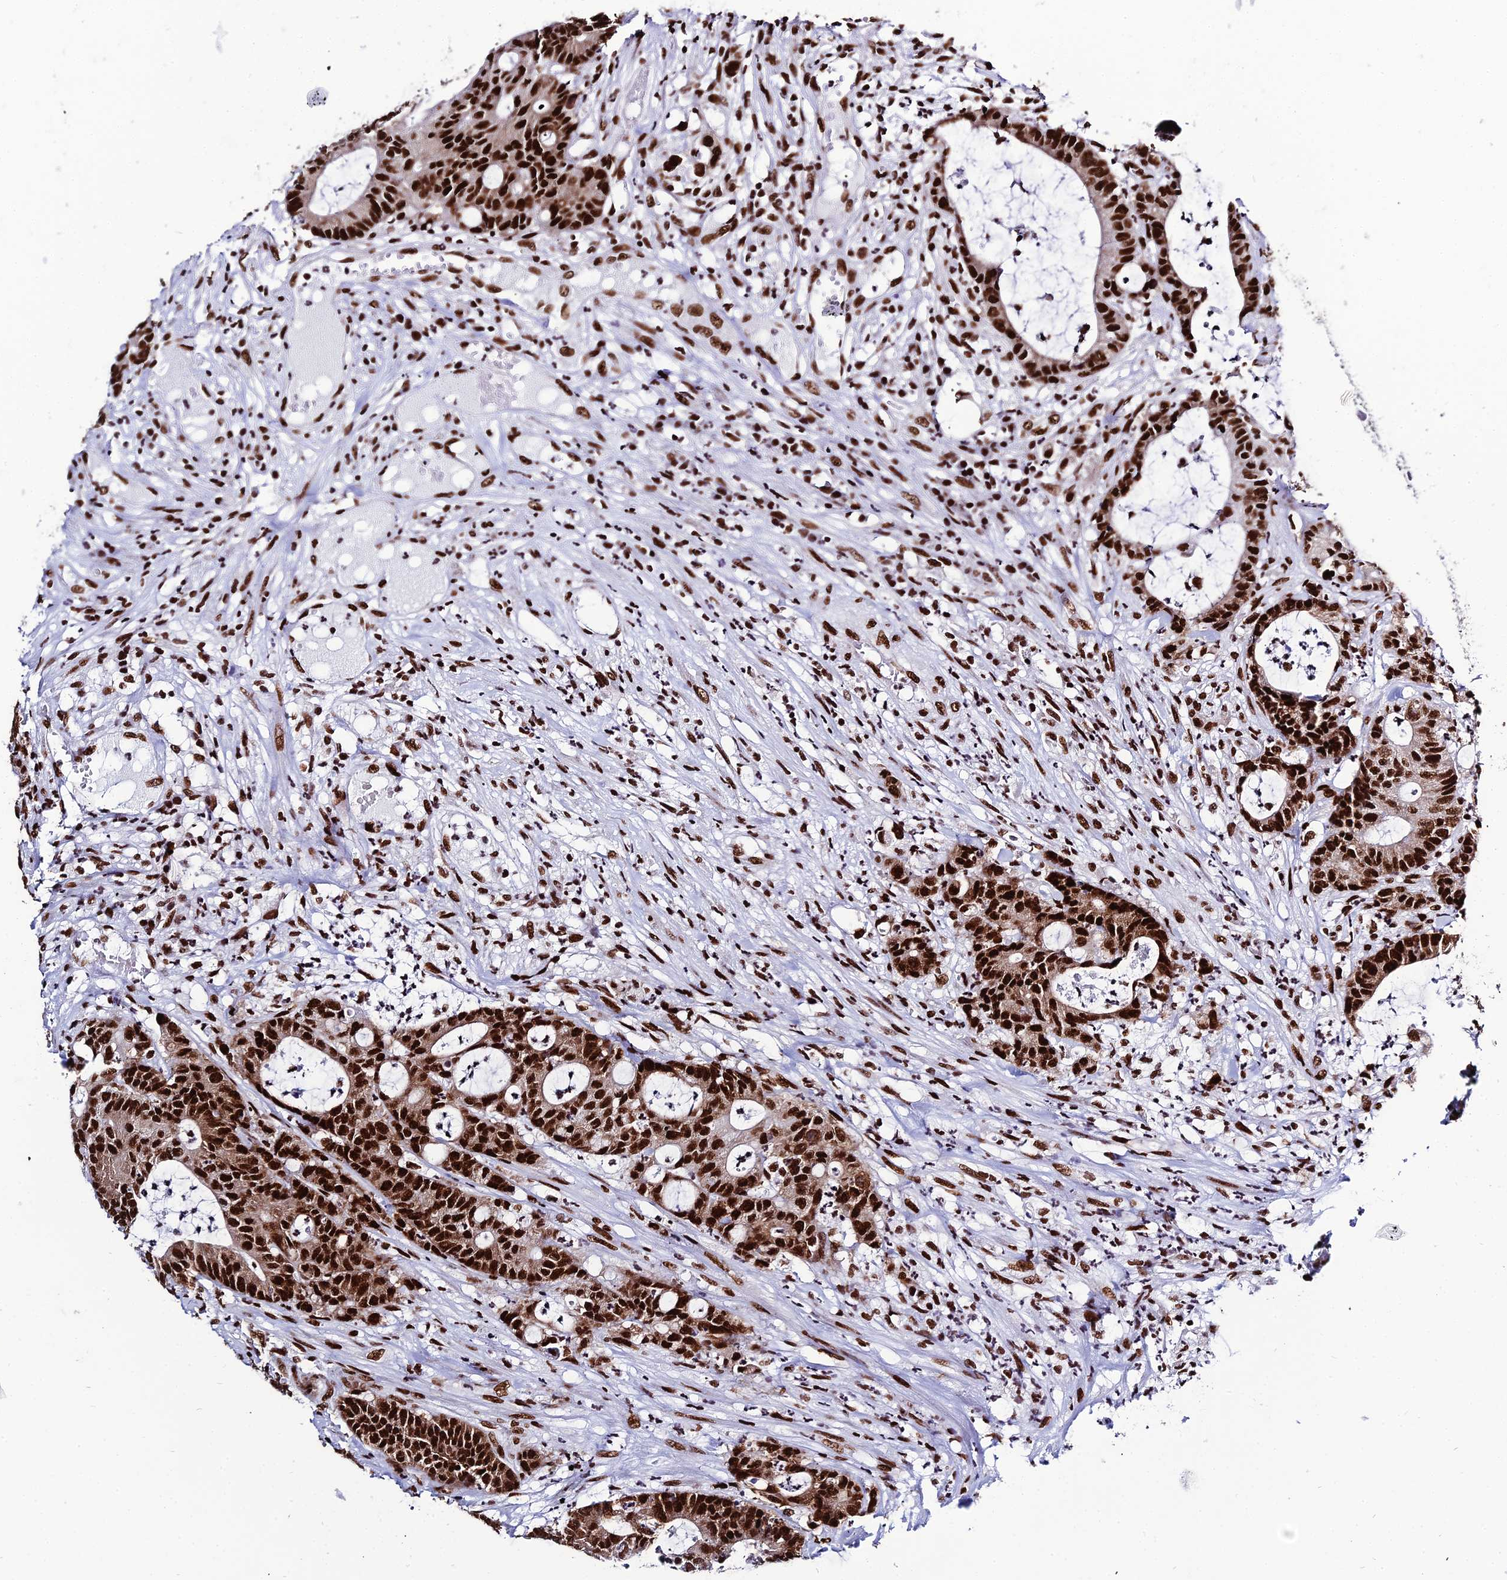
{"staining": {"intensity": "strong", "quantity": ">75%", "location": "nuclear"}, "tissue": "colorectal cancer", "cell_type": "Tumor cells", "image_type": "cancer", "snomed": [{"axis": "morphology", "description": "Adenocarcinoma, NOS"}, {"axis": "topography", "description": "Colon"}], "caption": "Protein staining reveals strong nuclear expression in about >75% of tumor cells in colorectal cancer (adenocarcinoma). (DAB = brown stain, brightfield microscopy at high magnification).", "gene": "HNRNPH1", "patient": {"sex": "female", "age": 84}}